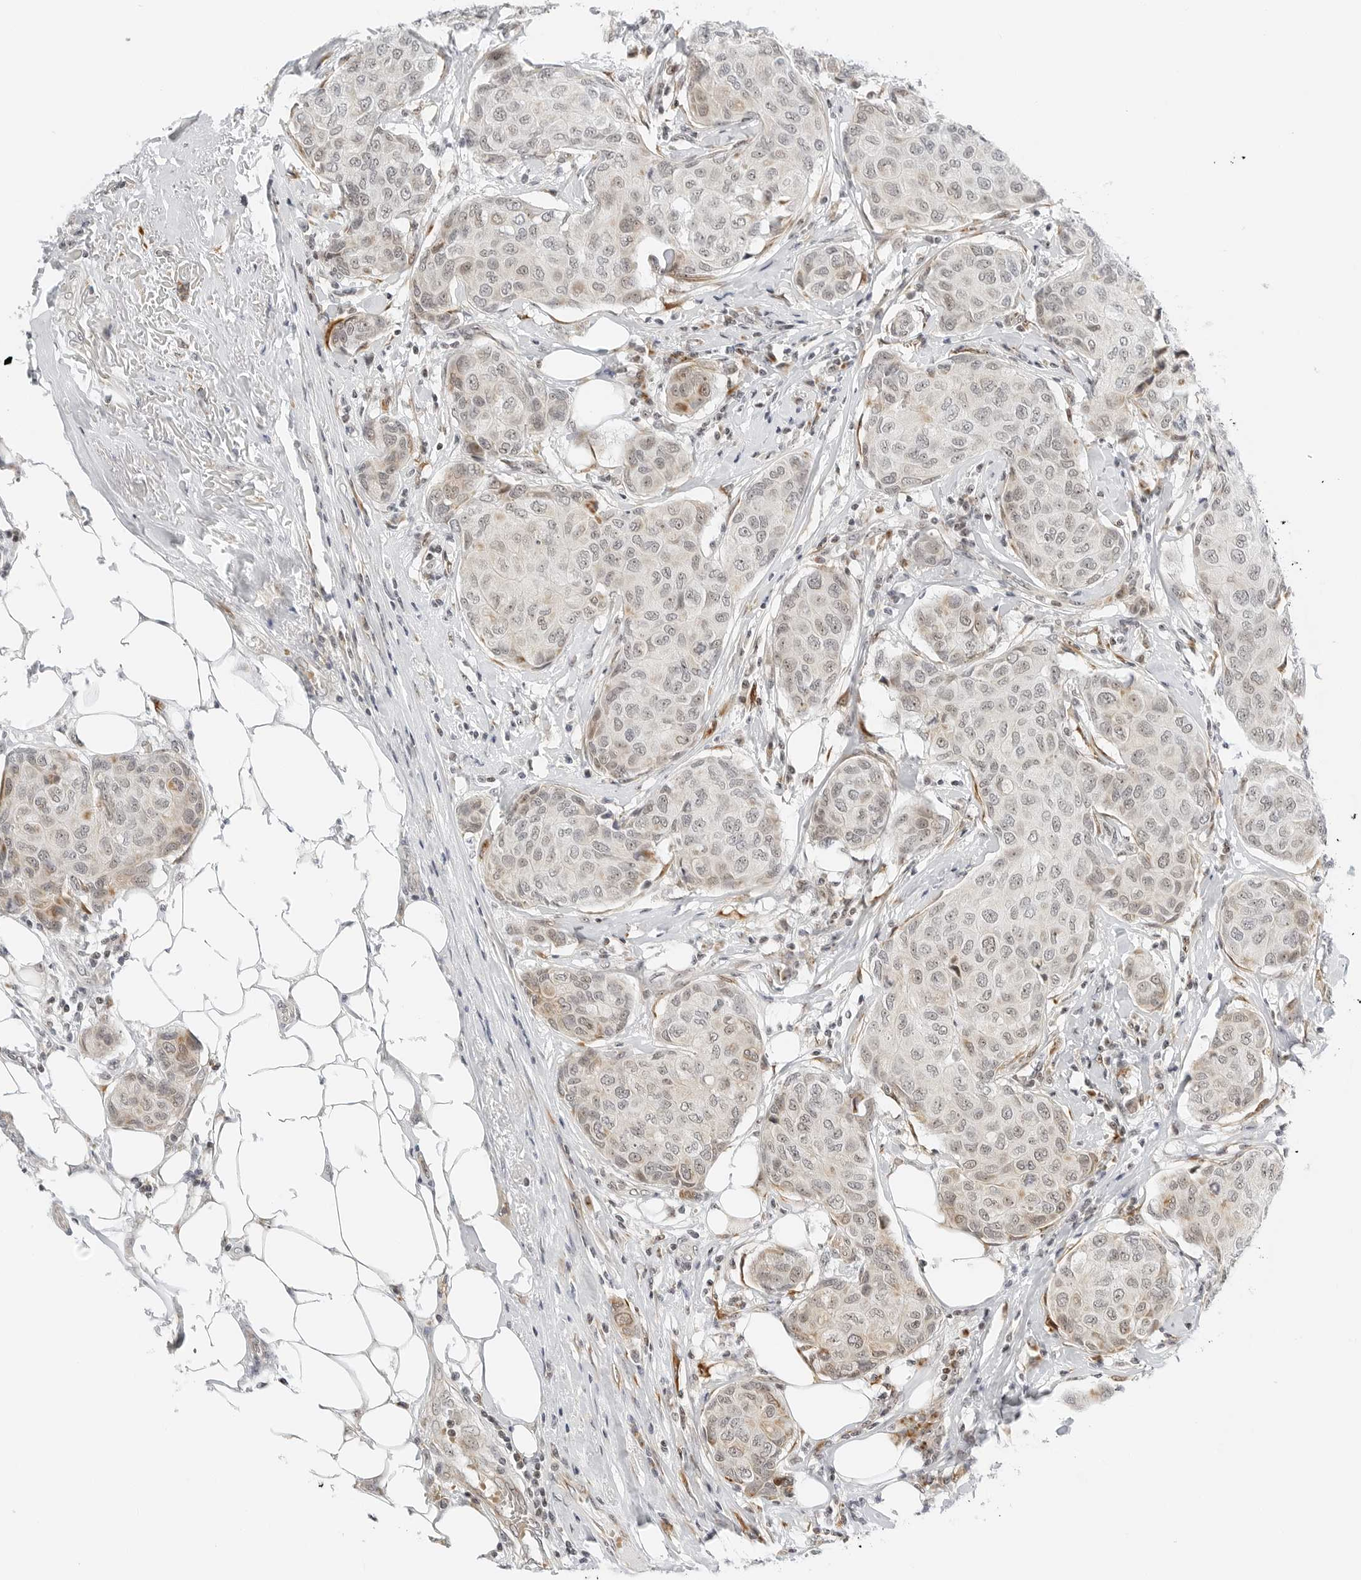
{"staining": {"intensity": "weak", "quantity": "<25%", "location": "nuclear"}, "tissue": "breast cancer", "cell_type": "Tumor cells", "image_type": "cancer", "snomed": [{"axis": "morphology", "description": "Duct carcinoma"}, {"axis": "topography", "description": "Breast"}], "caption": "Protein analysis of breast cancer (intraductal carcinoma) reveals no significant expression in tumor cells.", "gene": "RIMKLA", "patient": {"sex": "female", "age": 80}}